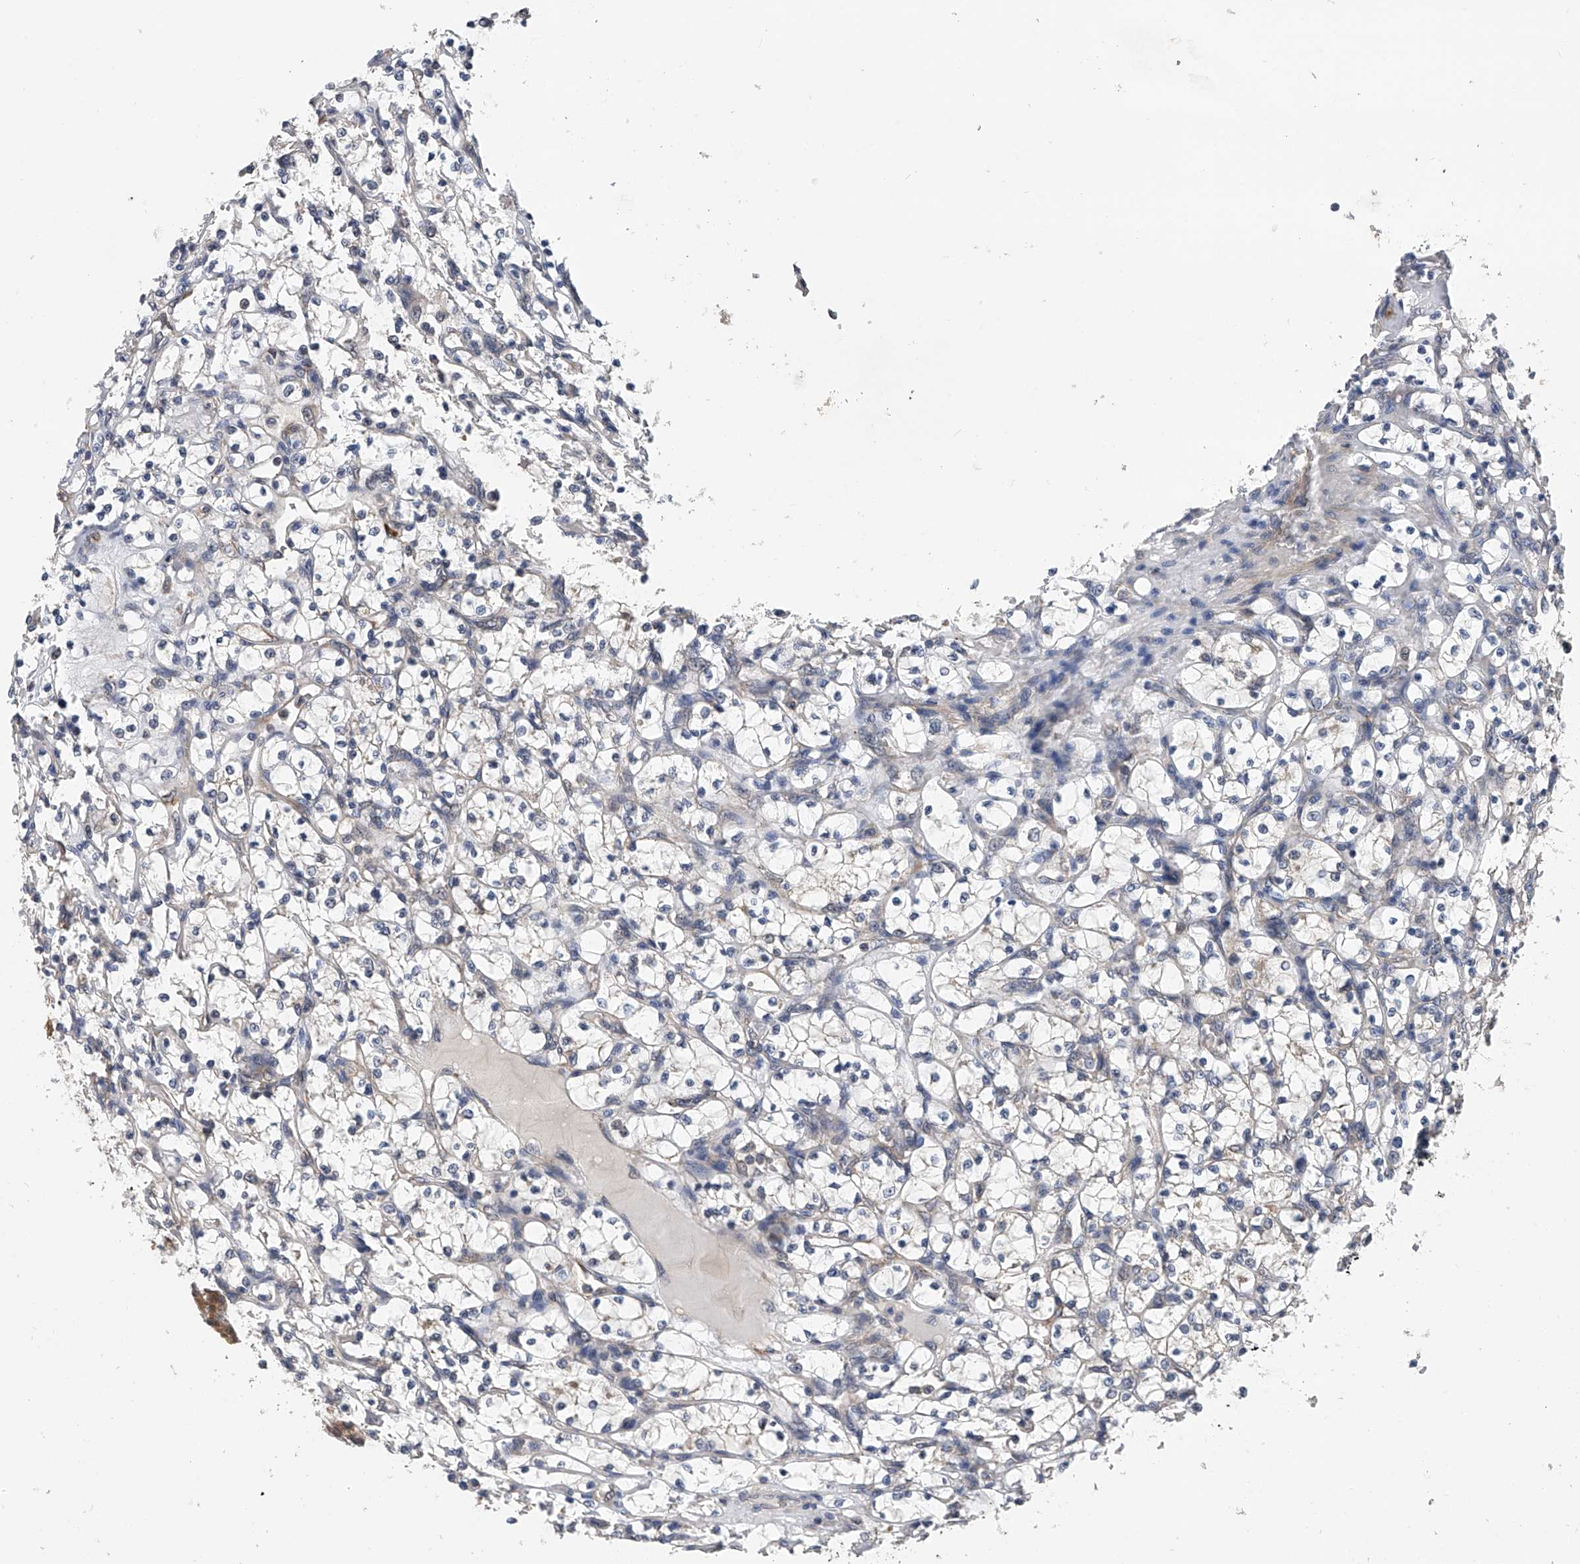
{"staining": {"intensity": "moderate", "quantity": "<25%", "location": "cytoplasmic/membranous"}, "tissue": "renal cancer", "cell_type": "Tumor cells", "image_type": "cancer", "snomed": [{"axis": "morphology", "description": "Adenocarcinoma, NOS"}, {"axis": "topography", "description": "Kidney"}], "caption": "The histopathology image displays a brown stain indicating the presence of a protein in the cytoplasmic/membranous of tumor cells in adenocarcinoma (renal). (Brightfield microscopy of DAB IHC at high magnification).", "gene": "SPOCK1", "patient": {"sex": "female", "age": 69}}